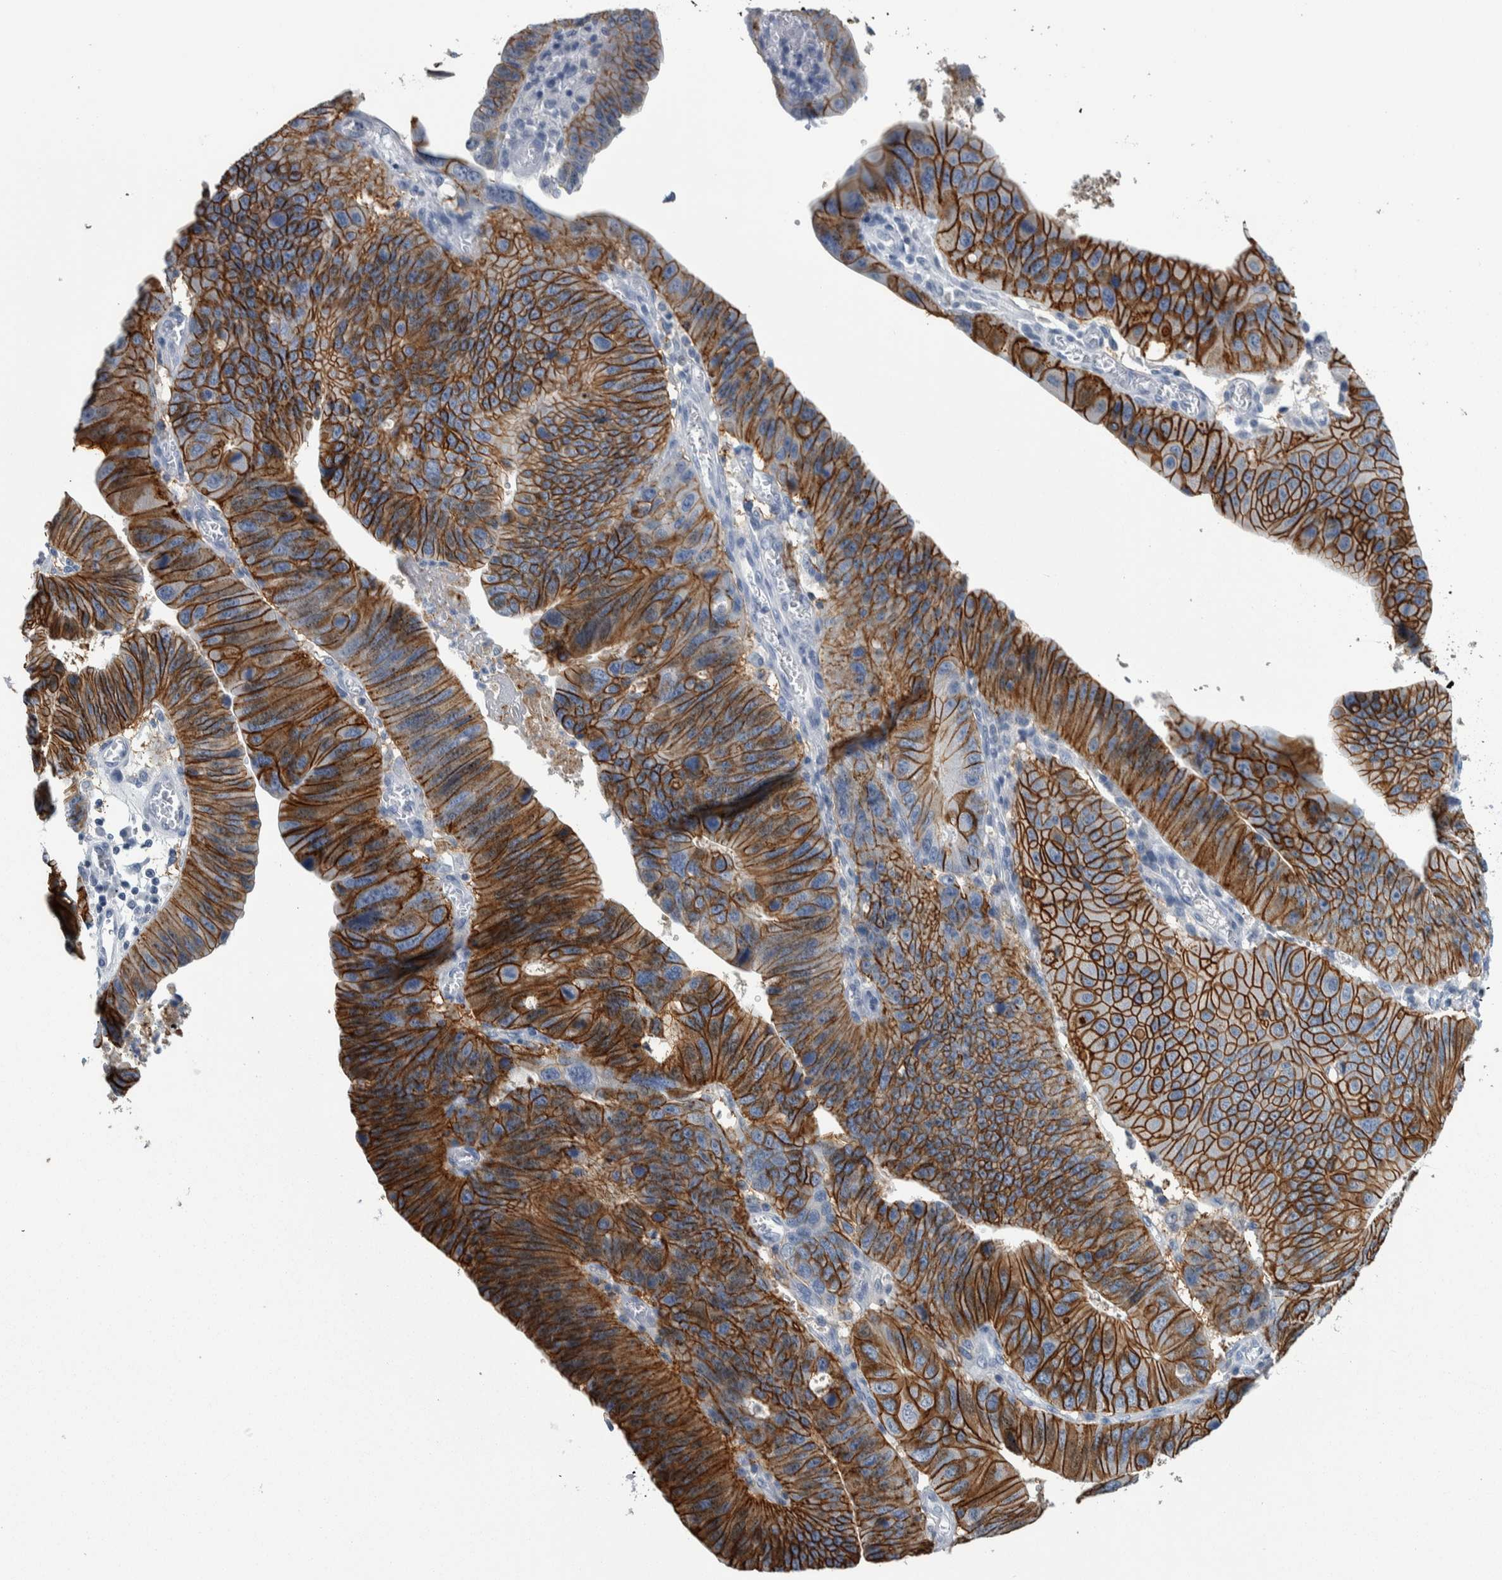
{"staining": {"intensity": "strong", "quantity": ">75%", "location": "cytoplasmic/membranous"}, "tissue": "stomach cancer", "cell_type": "Tumor cells", "image_type": "cancer", "snomed": [{"axis": "morphology", "description": "Adenocarcinoma, NOS"}, {"axis": "topography", "description": "Stomach"}], "caption": "Stomach cancer (adenocarcinoma) stained for a protein (brown) reveals strong cytoplasmic/membranous positive positivity in about >75% of tumor cells.", "gene": "CDH17", "patient": {"sex": "male", "age": 59}}